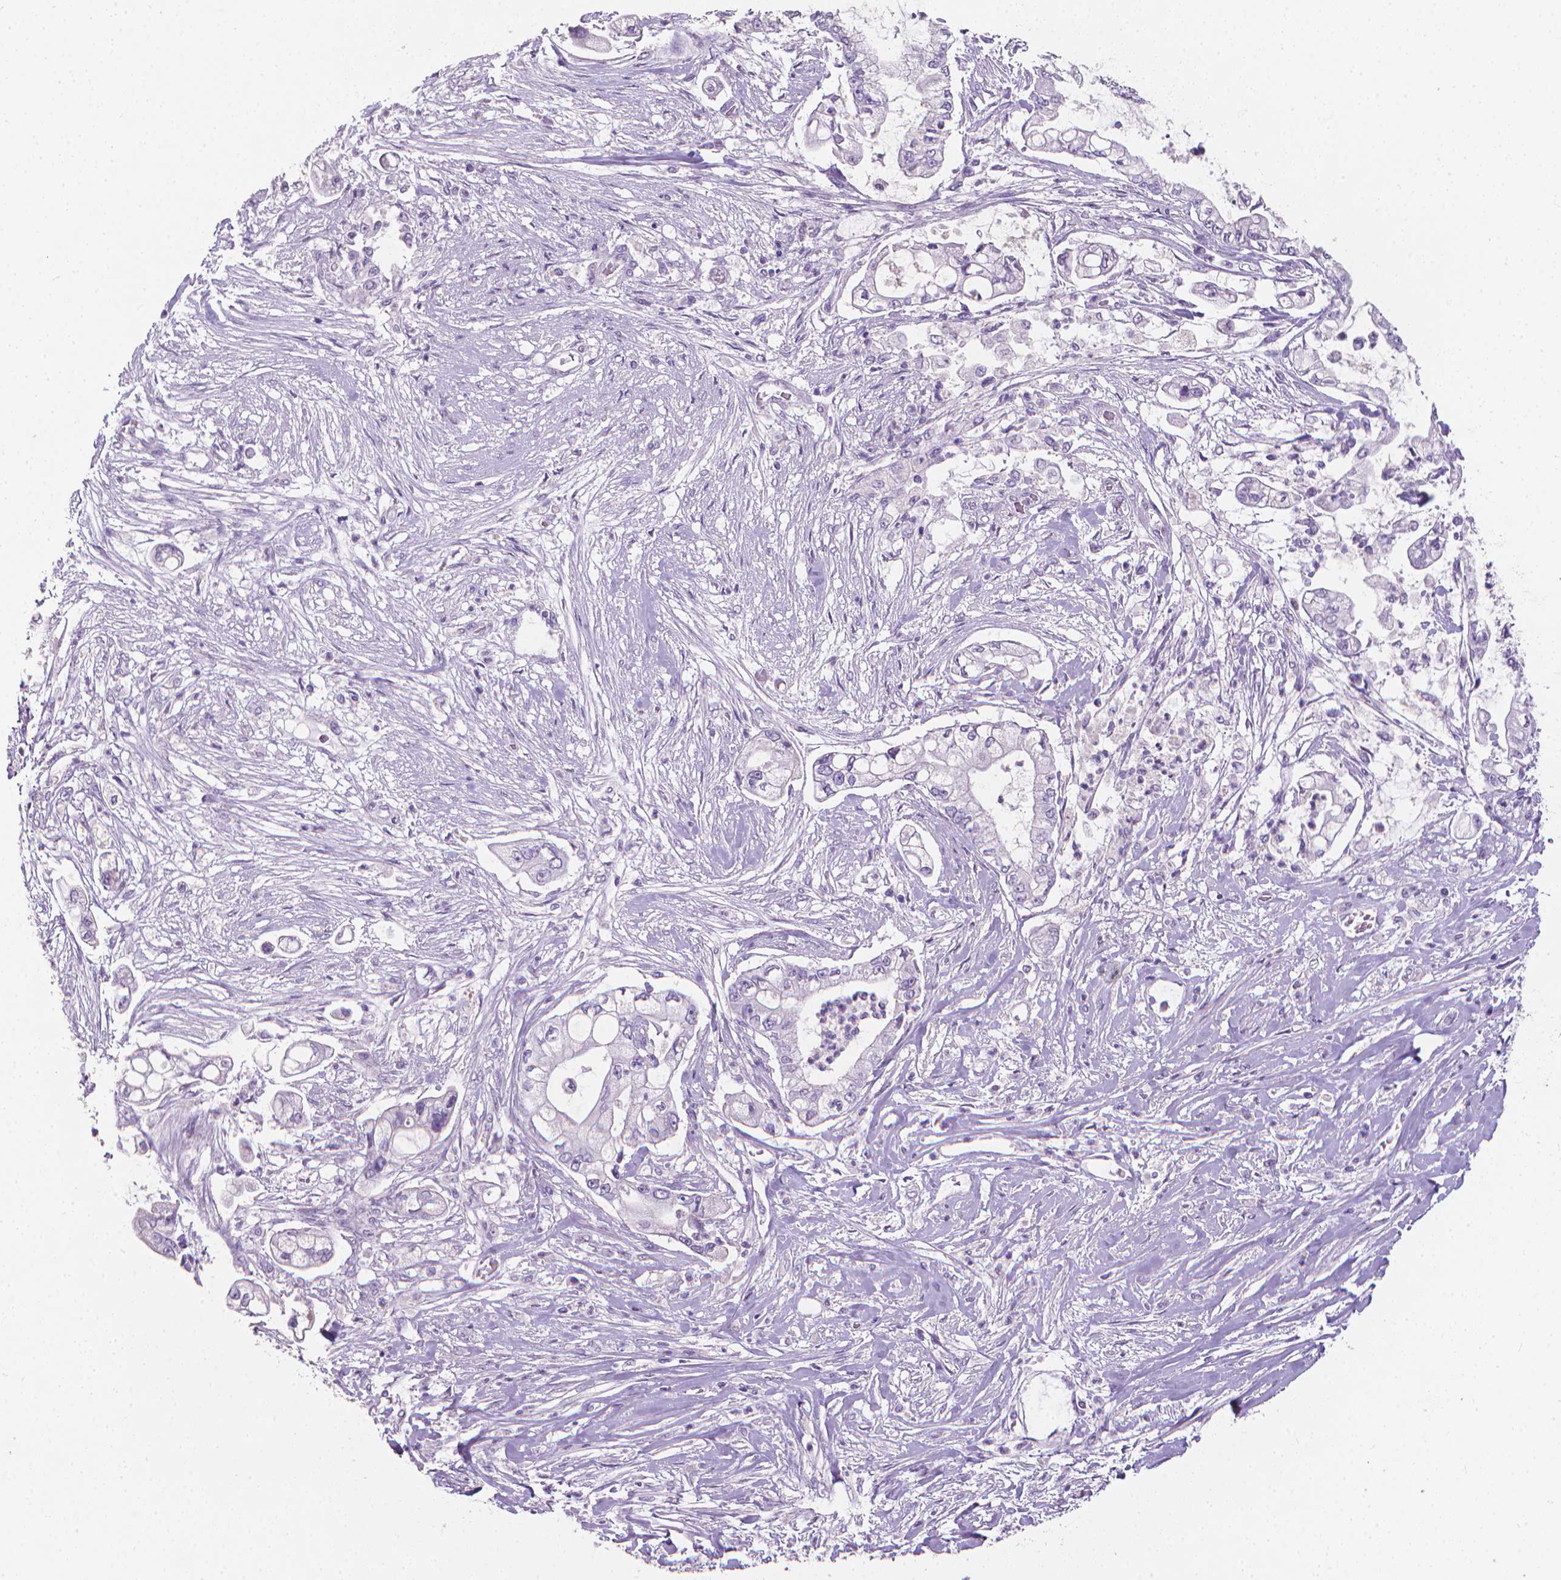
{"staining": {"intensity": "negative", "quantity": "none", "location": "none"}, "tissue": "pancreatic cancer", "cell_type": "Tumor cells", "image_type": "cancer", "snomed": [{"axis": "morphology", "description": "Adenocarcinoma, NOS"}, {"axis": "topography", "description": "Pancreas"}], "caption": "The photomicrograph demonstrates no staining of tumor cells in pancreatic adenocarcinoma.", "gene": "XPNPEP2", "patient": {"sex": "female", "age": 69}}